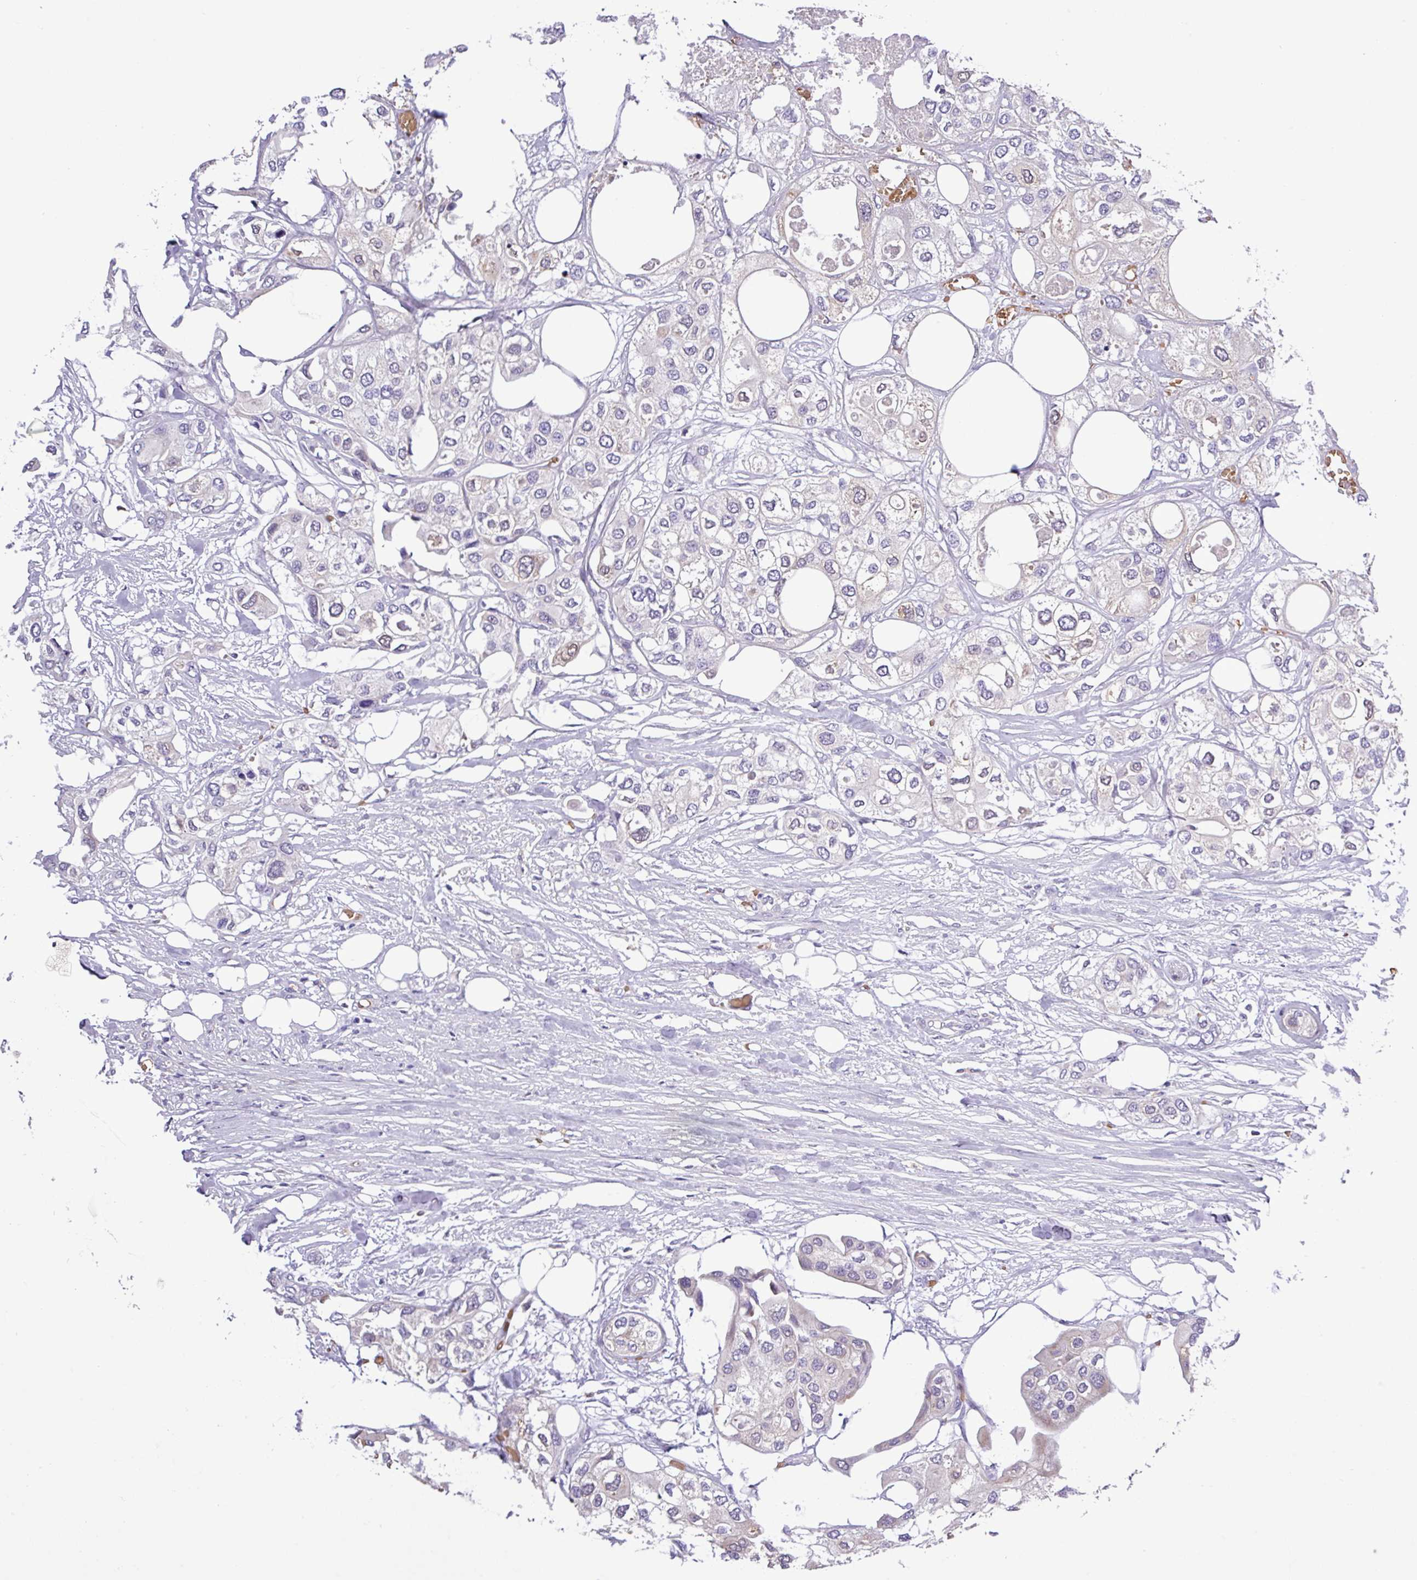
{"staining": {"intensity": "negative", "quantity": "none", "location": "none"}, "tissue": "urothelial cancer", "cell_type": "Tumor cells", "image_type": "cancer", "snomed": [{"axis": "morphology", "description": "Urothelial carcinoma, High grade"}, {"axis": "topography", "description": "Urinary bladder"}], "caption": "High magnification brightfield microscopy of urothelial cancer stained with DAB (3,3'-diaminobenzidine) (brown) and counterstained with hematoxylin (blue): tumor cells show no significant positivity.", "gene": "MGAT4B", "patient": {"sex": "male", "age": 64}}